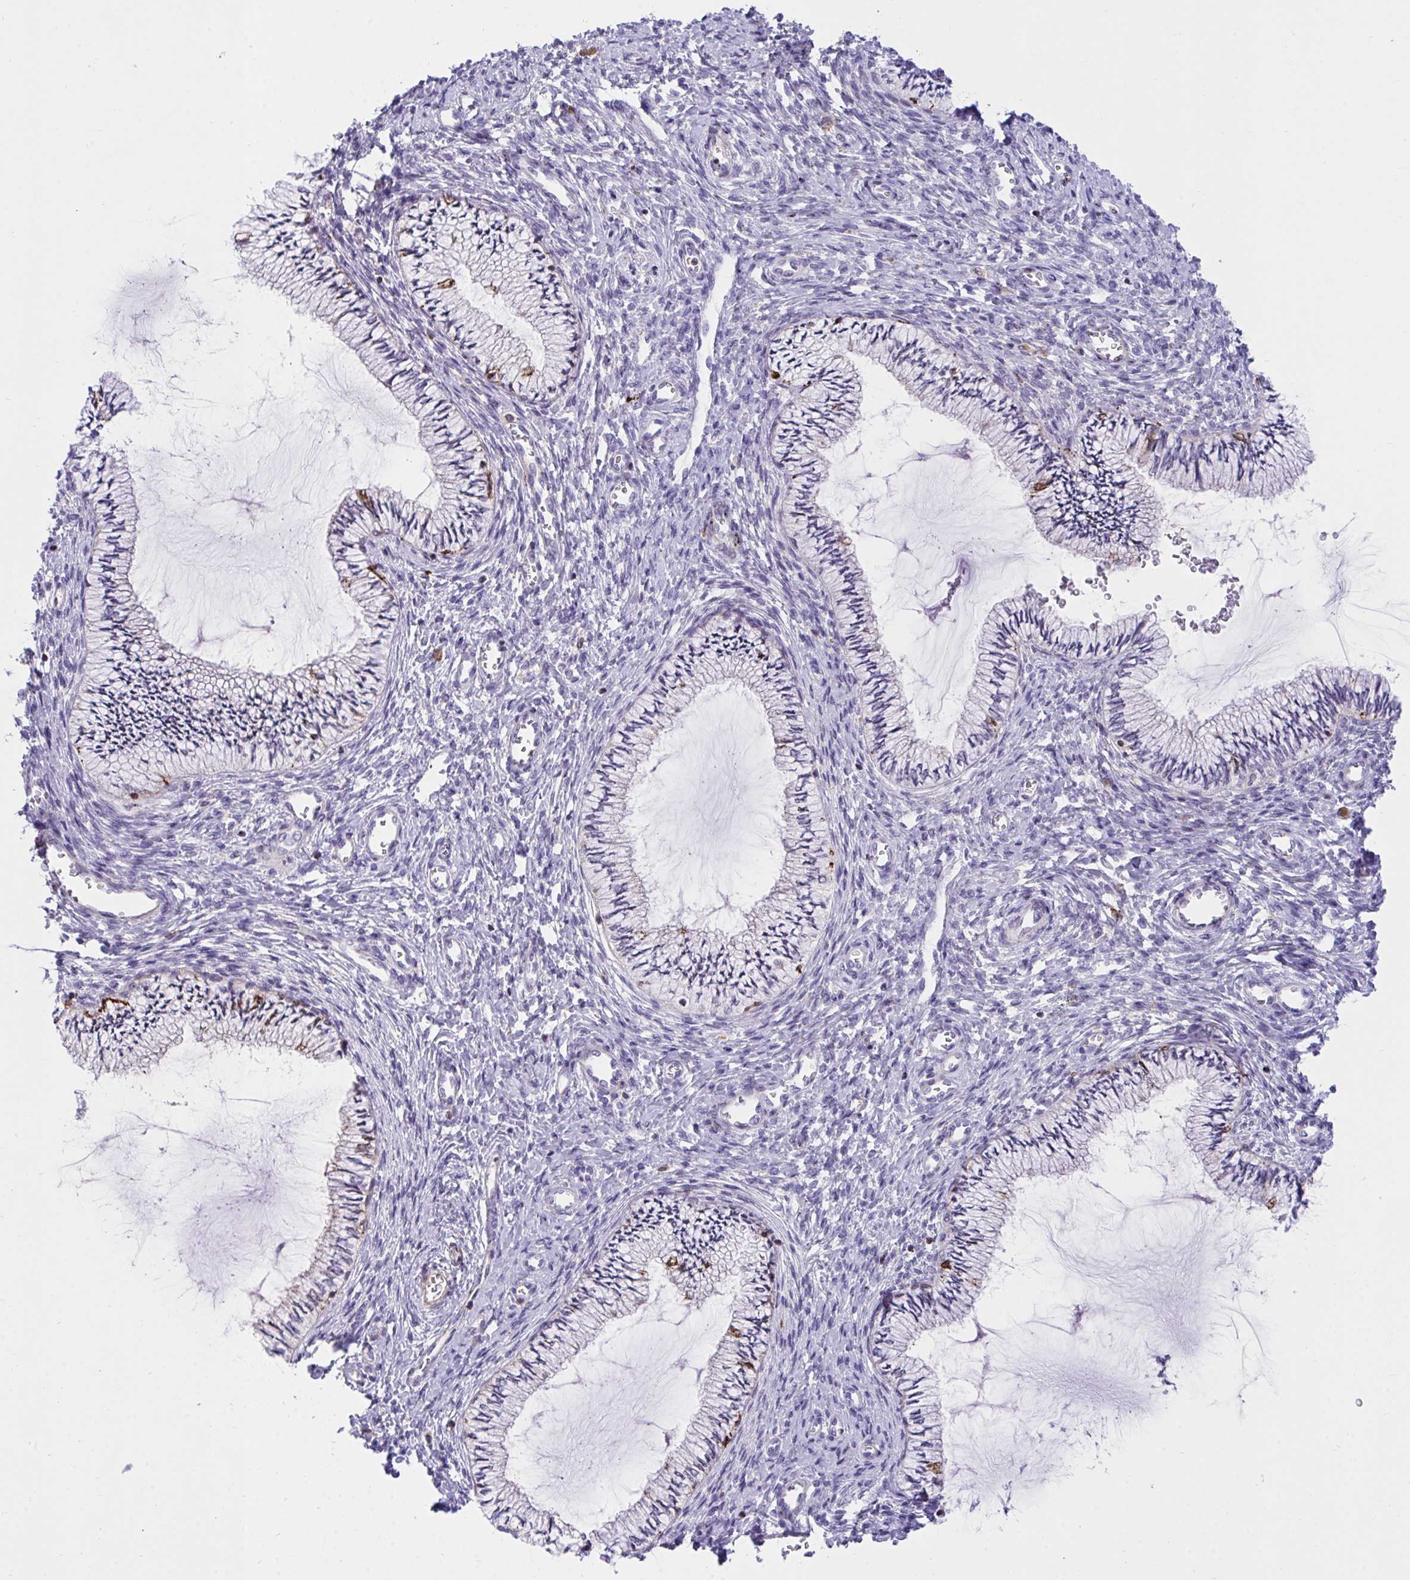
{"staining": {"intensity": "moderate", "quantity": "<25%", "location": "cytoplasmic/membranous"}, "tissue": "cervix", "cell_type": "Glandular cells", "image_type": "normal", "snomed": [{"axis": "morphology", "description": "Normal tissue, NOS"}, {"axis": "topography", "description": "Cervix"}], "caption": "Brown immunohistochemical staining in normal human cervix demonstrates moderate cytoplasmic/membranous staining in approximately <25% of glandular cells.", "gene": "PPIH", "patient": {"sex": "female", "age": 24}}